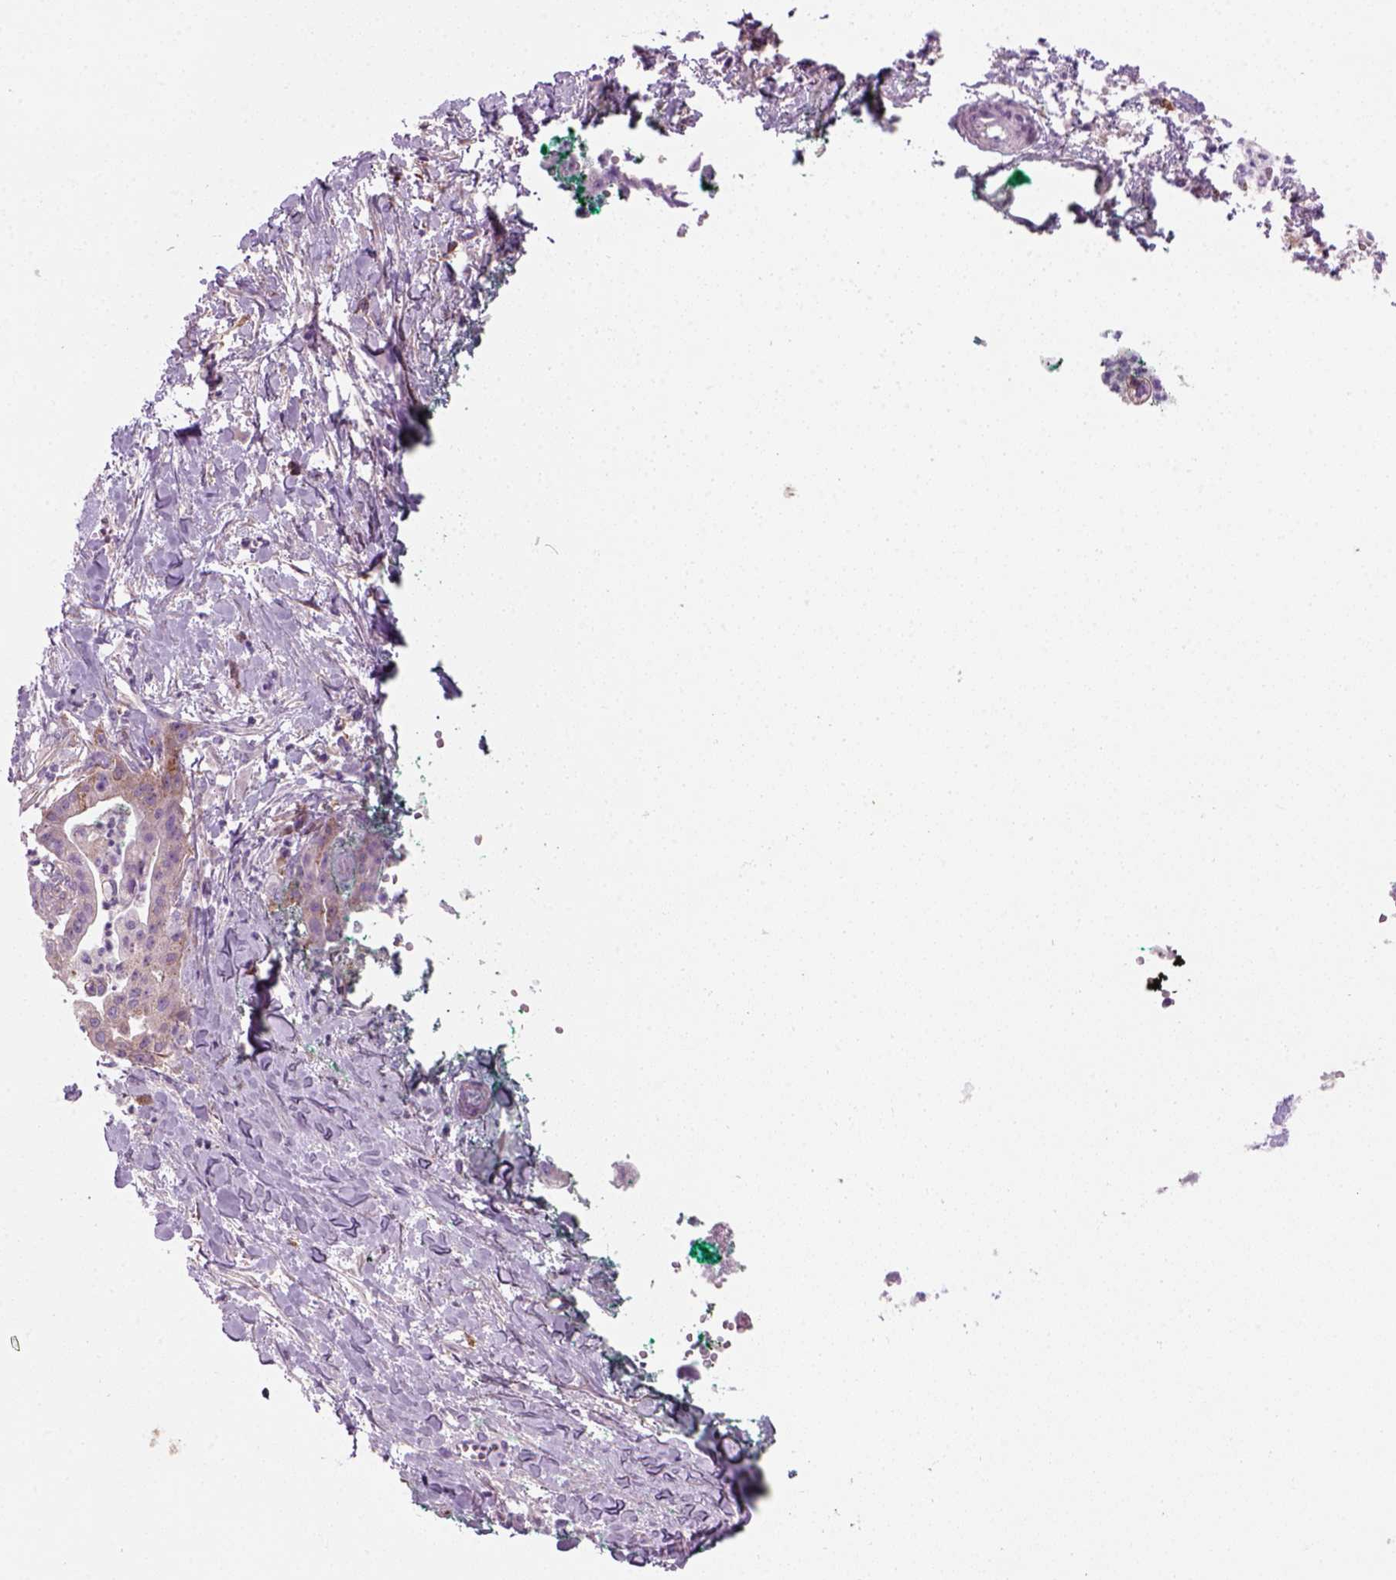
{"staining": {"intensity": "weak", "quantity": "25%-75%", "location": "cytoplasmic/membranous"}, "tissue": "pancreatic cancer", "cell_type": "Tumor cells", "image_type": "cancer", "snomed": [{"axis": "morphology", "description": "Normal tissue, NOS"}, {"axis": "morphology", "description": "Adenocarcinoma, NOS"}, {"axis": "topography", "description": "Lymph node"}, {"axis": "topography", "description": "Pancreas"}], "caption": "This photomicrograph shows immunohistochemistry (IHC) staining of human adenocarcinoma (pancreatic), with low weak cytoplasmic/membranous positivity in about 25%-75% of tumor cells.", "gene": "MARCKS", "patient": {"sex": "female", "age": 58}}